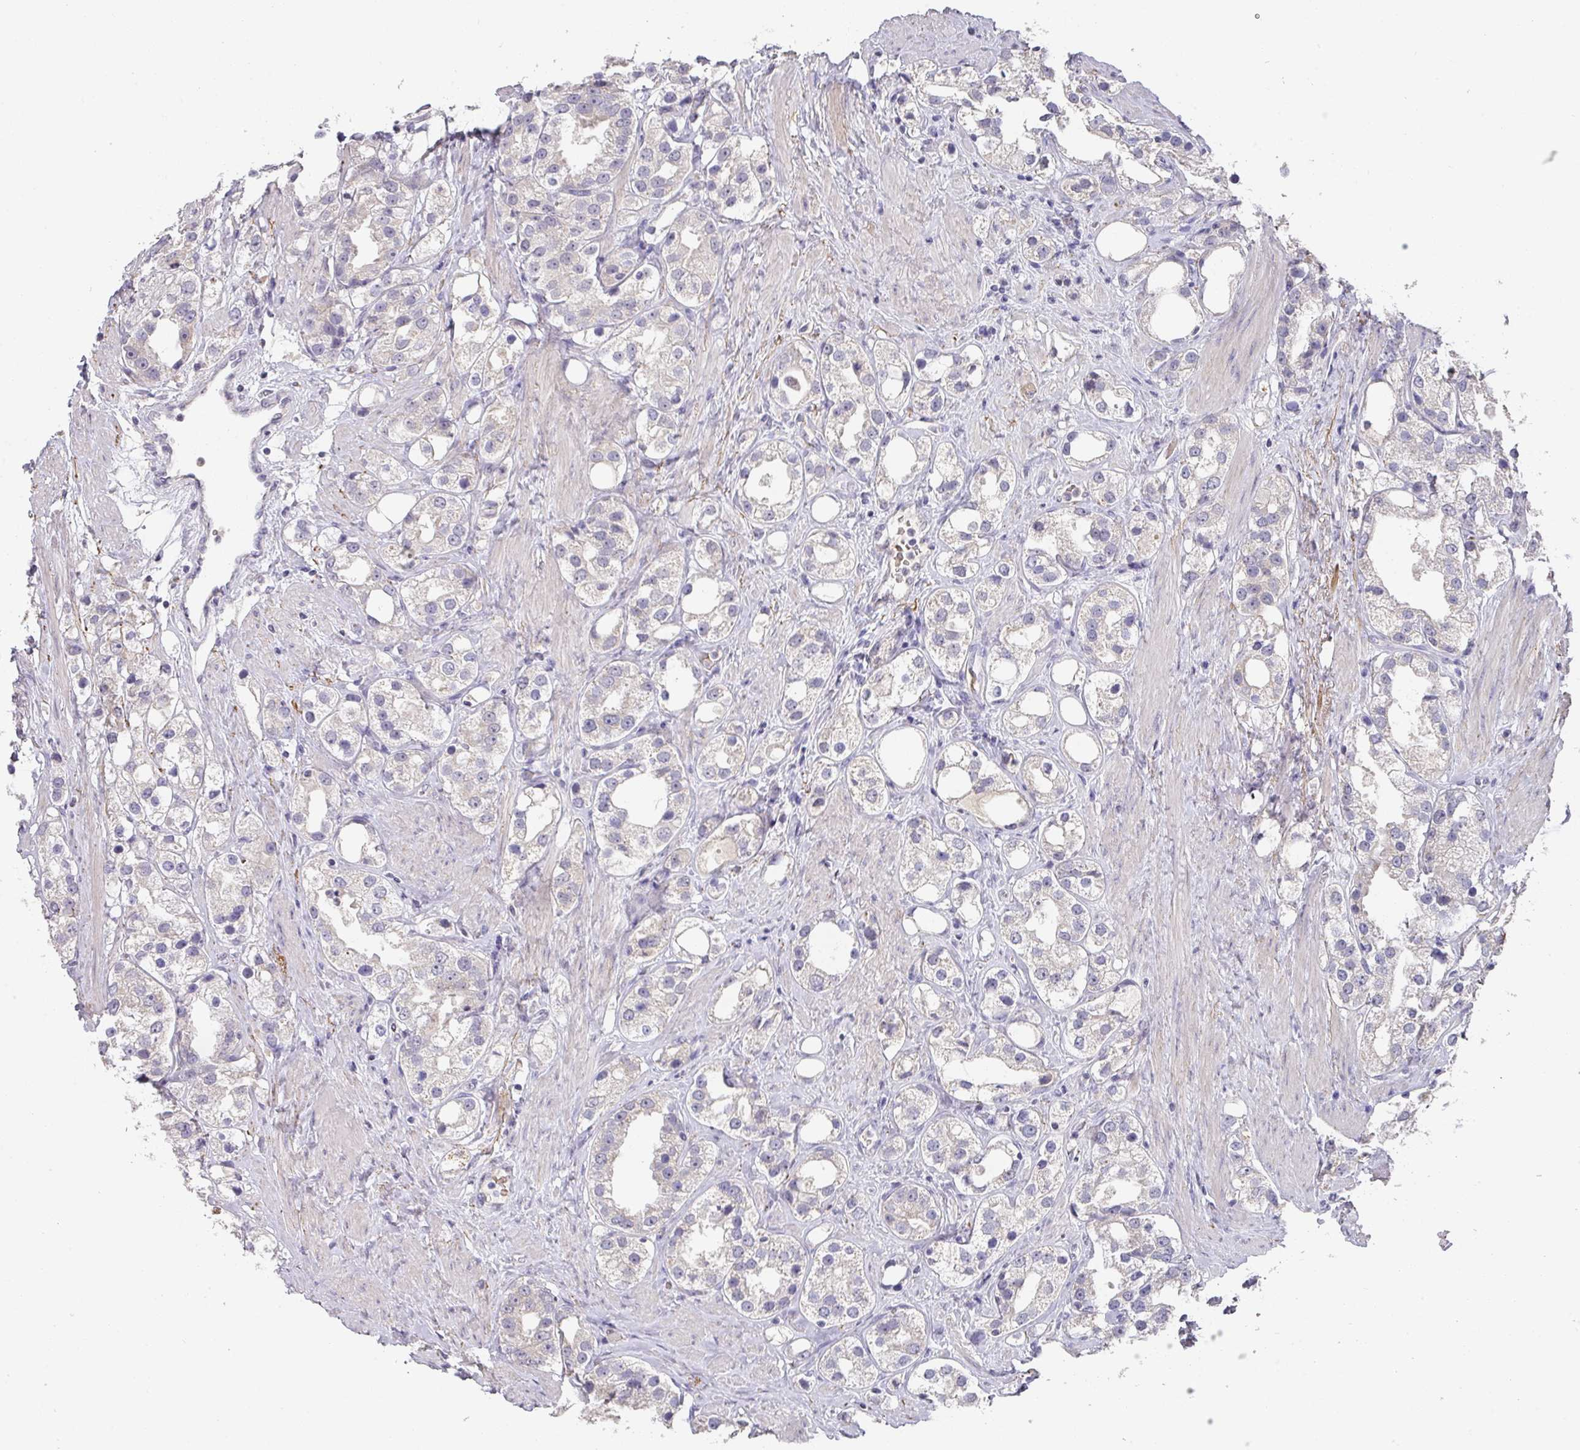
{"staining": {"intensity": "negative", "quantity": "none", "location": "none"}, "tissue": "prostate cancer", "cell_type": "Tumor cells", "image_type": "cancer", "snomed": [{"axis": "morphology", "description": "Adenocarcinoma, NOS"}, {"axis": "topography", "description": "Prostate"}], "caption": "DAB (3,3'-diaminobenzidine) immunohistochemical staining of human prostate adenocarcinoma displays no significant positivity in tumor cells. Nuclei are stained in blue.", "gene": "FOXN4", "patient": {"sex": "male", "age": 79}}